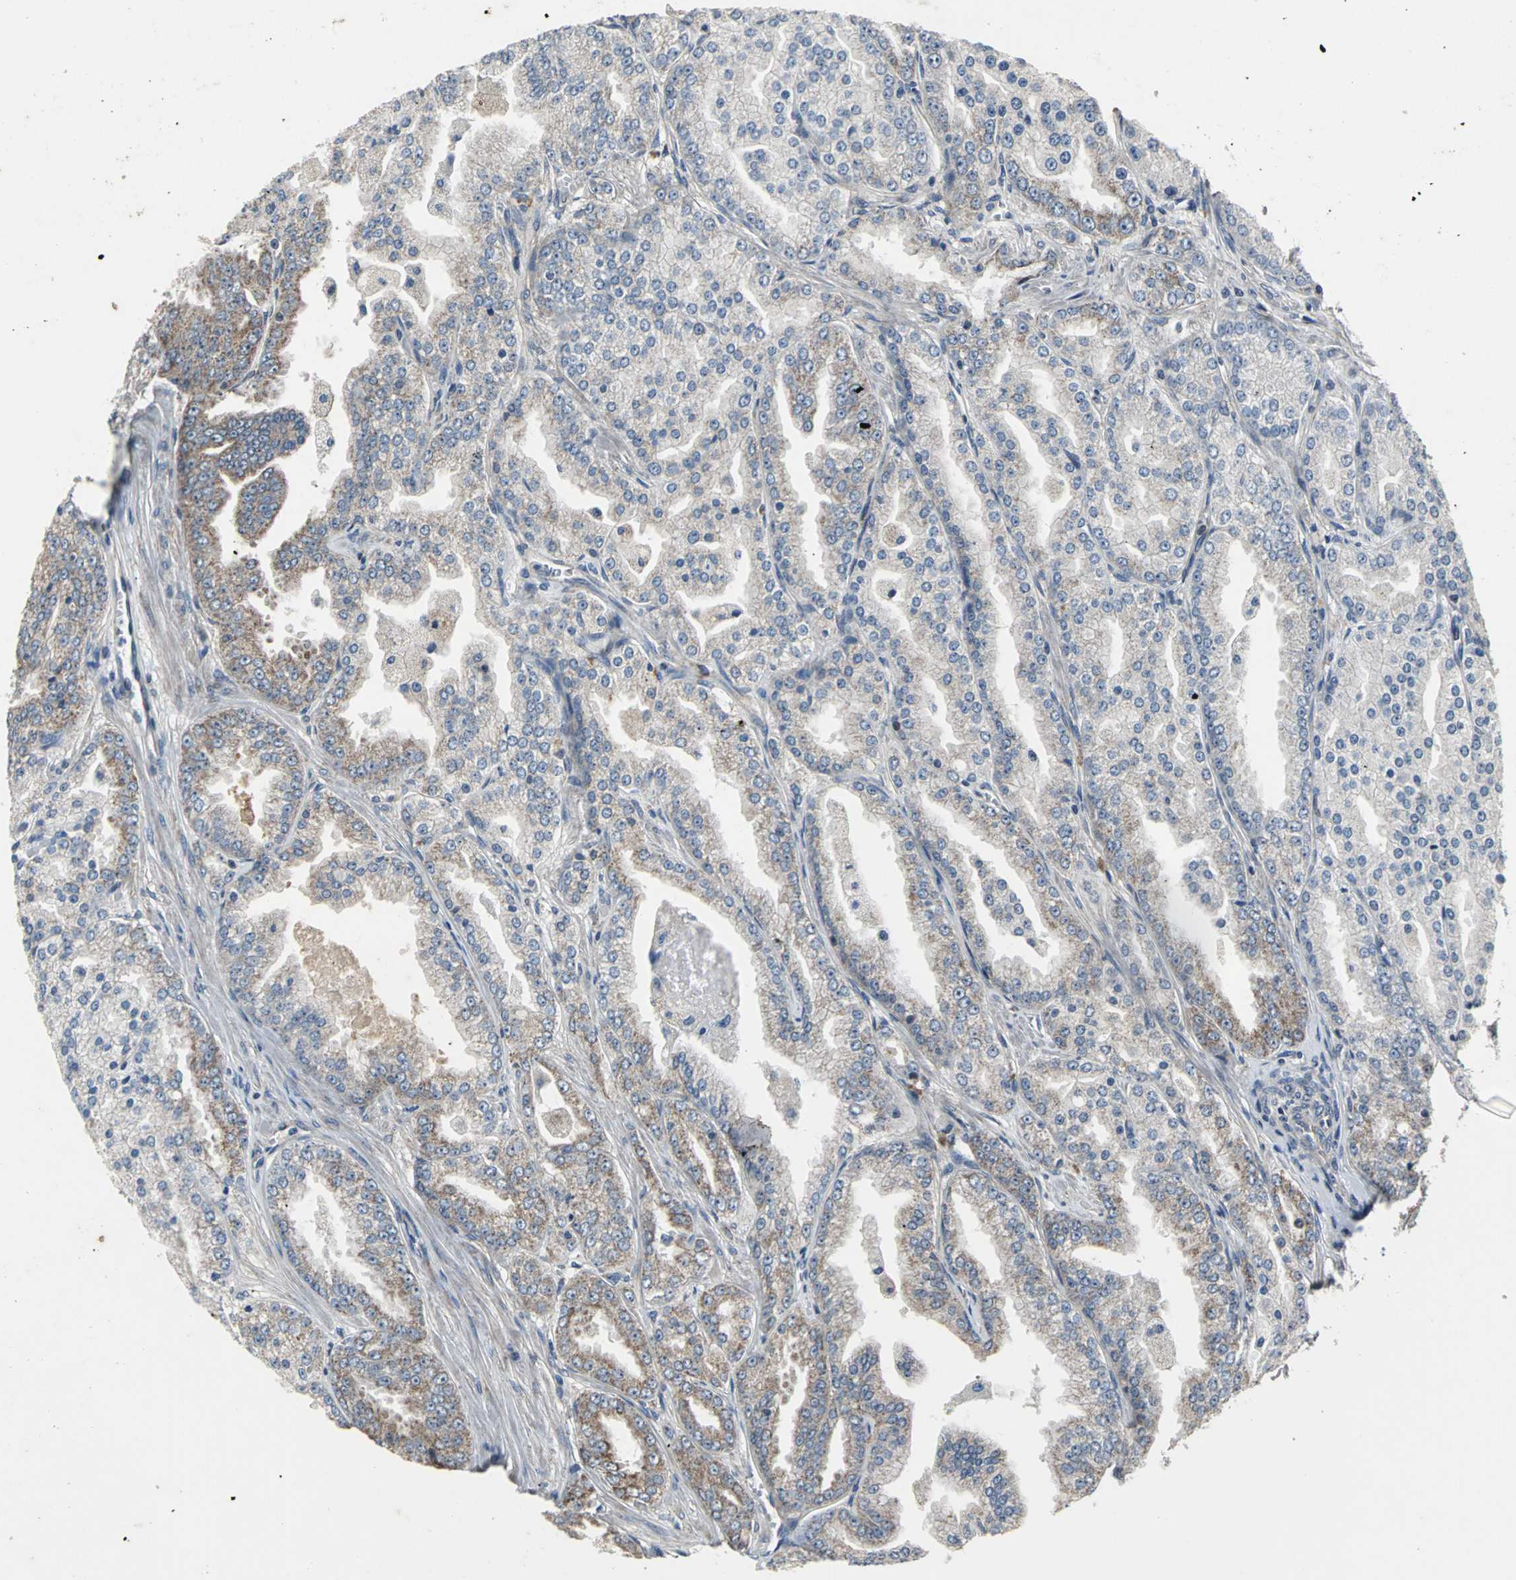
{"staining": {"intensity": "moderate", "quantity": "25%-75%", "location": "cytoplasmic/membranous"}, "tissue": "prostate cancer", "cell_type": "Tumor cells", "image_type": "cancer", "snomed": [{"axis": "morphology", "description": "Adenocarcinoma, High grade"}, {"axis": "topography", "description": "Prostate"}], "caption": "Tumor cells demonstrate medium levels of moderate cytoplasmic/membranous expression in about 25%-75% of cells in human prostate cancer (adenocarcinoma (high-grade)). Nuclei are stained in blue.", "gene": "JADE3", "patient": {"sex": "male", "age": 61}}